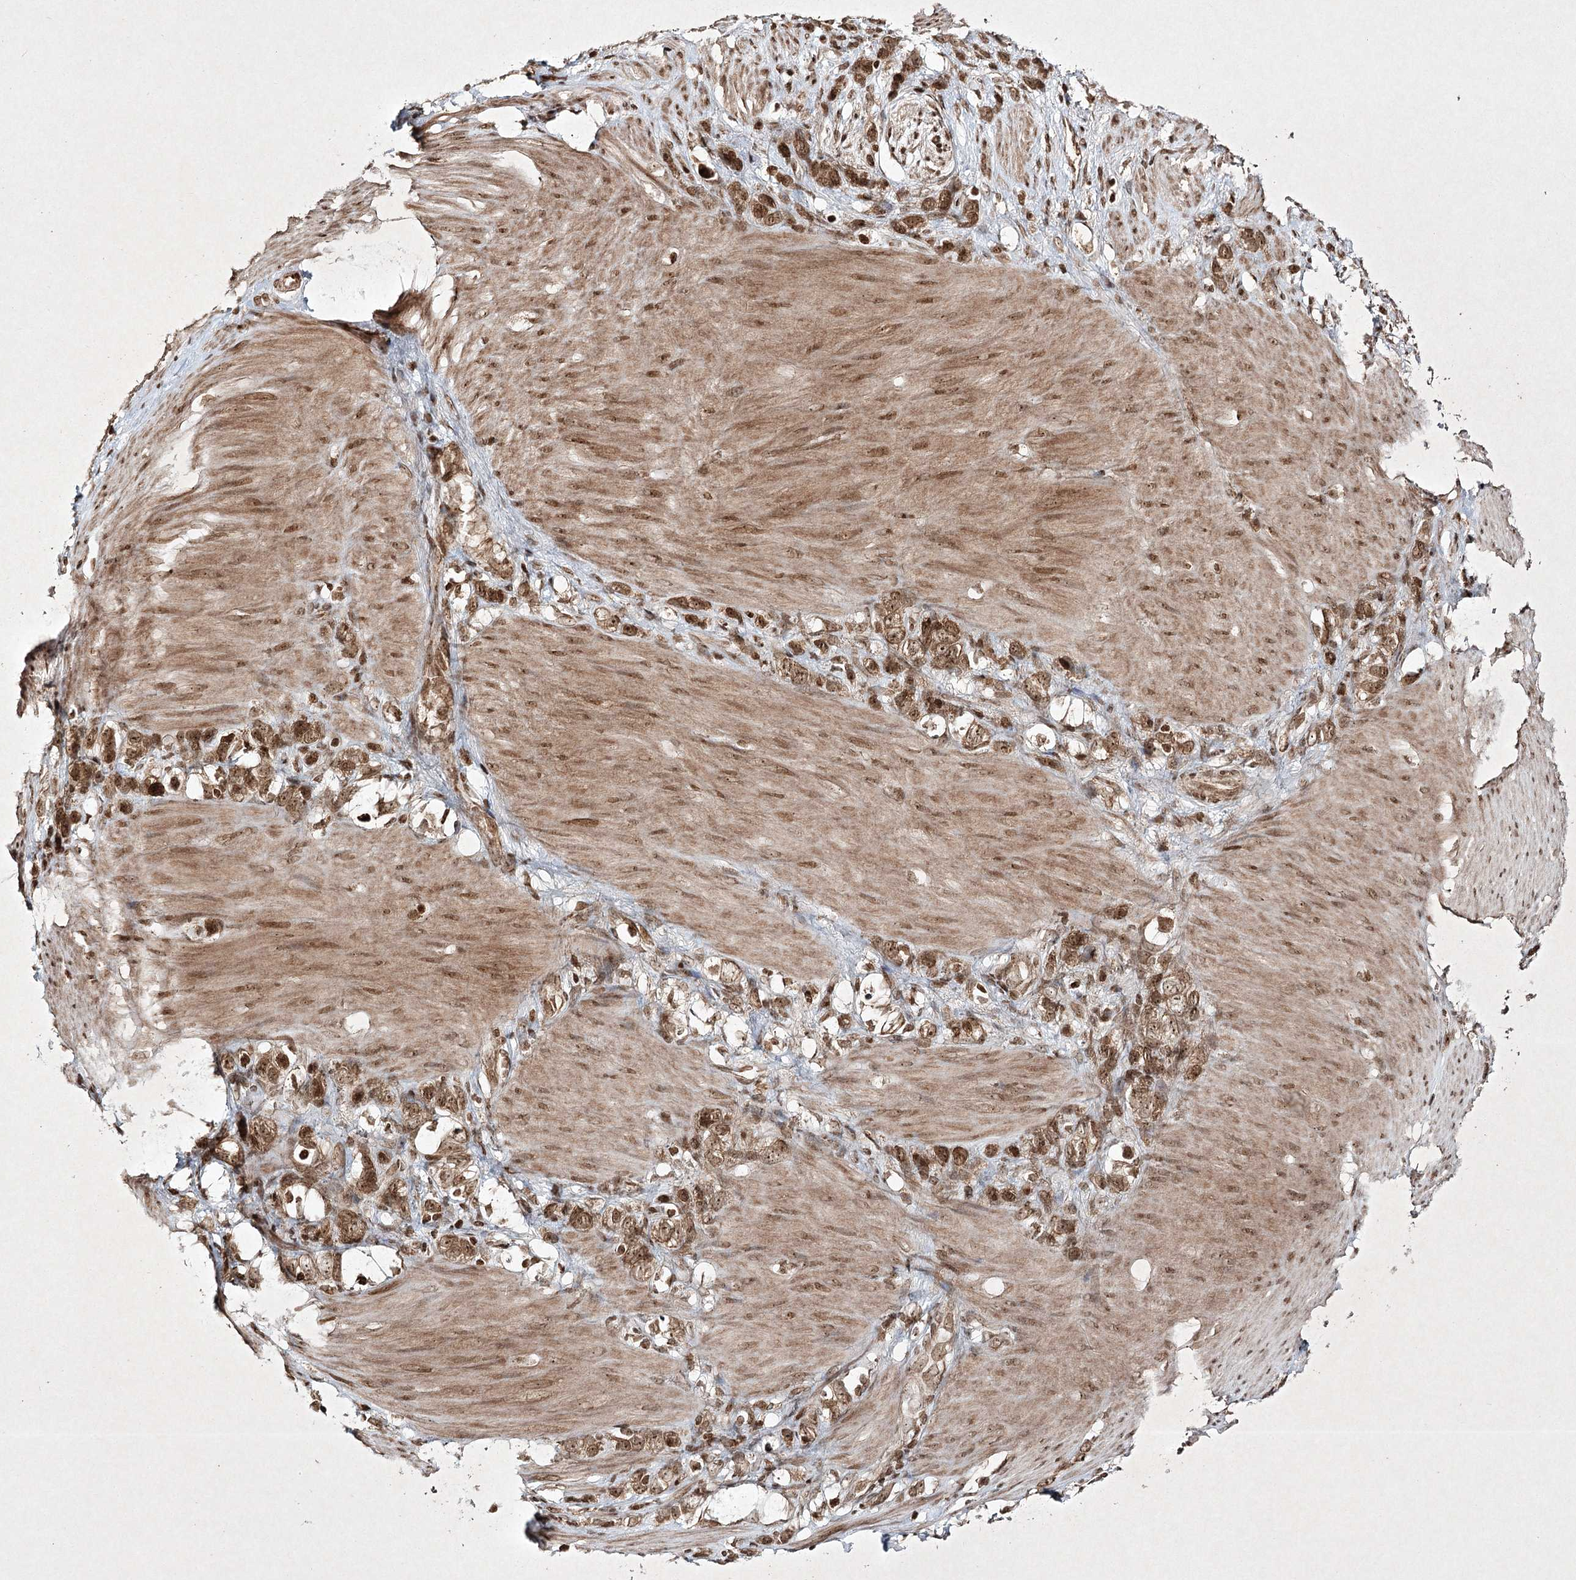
{"staining": {"intensity": "moderate", "quantity": ">75%", "location": "cytoplasmic/membranous,nuclear"}, "tissue": "stomach cancer", "cell_type": "Tumor cells", "image_type": "cancer", "snomed": [{"axis": "morphology", "description": "Normal tissue, NOS"}, {"axis": "morphology", "description": "Adenocarcinoma, NOS"}, {"axis": "morphology", "description": "Adenocarcinoma, High grade"}, {"axis": "topography", "description": "Stomach, upper"}, {"axis": "topography", "description": "Stomach"}], "caption": "Immunohistochemistry (IHC) (DAB) staining of stomach cancer displays moderate cytoplasmic/membranous and nuclear protein staining in about >75% of tumor cells.", "gene": "CARM1", "patient": {"sex": "female", "age": 65}}